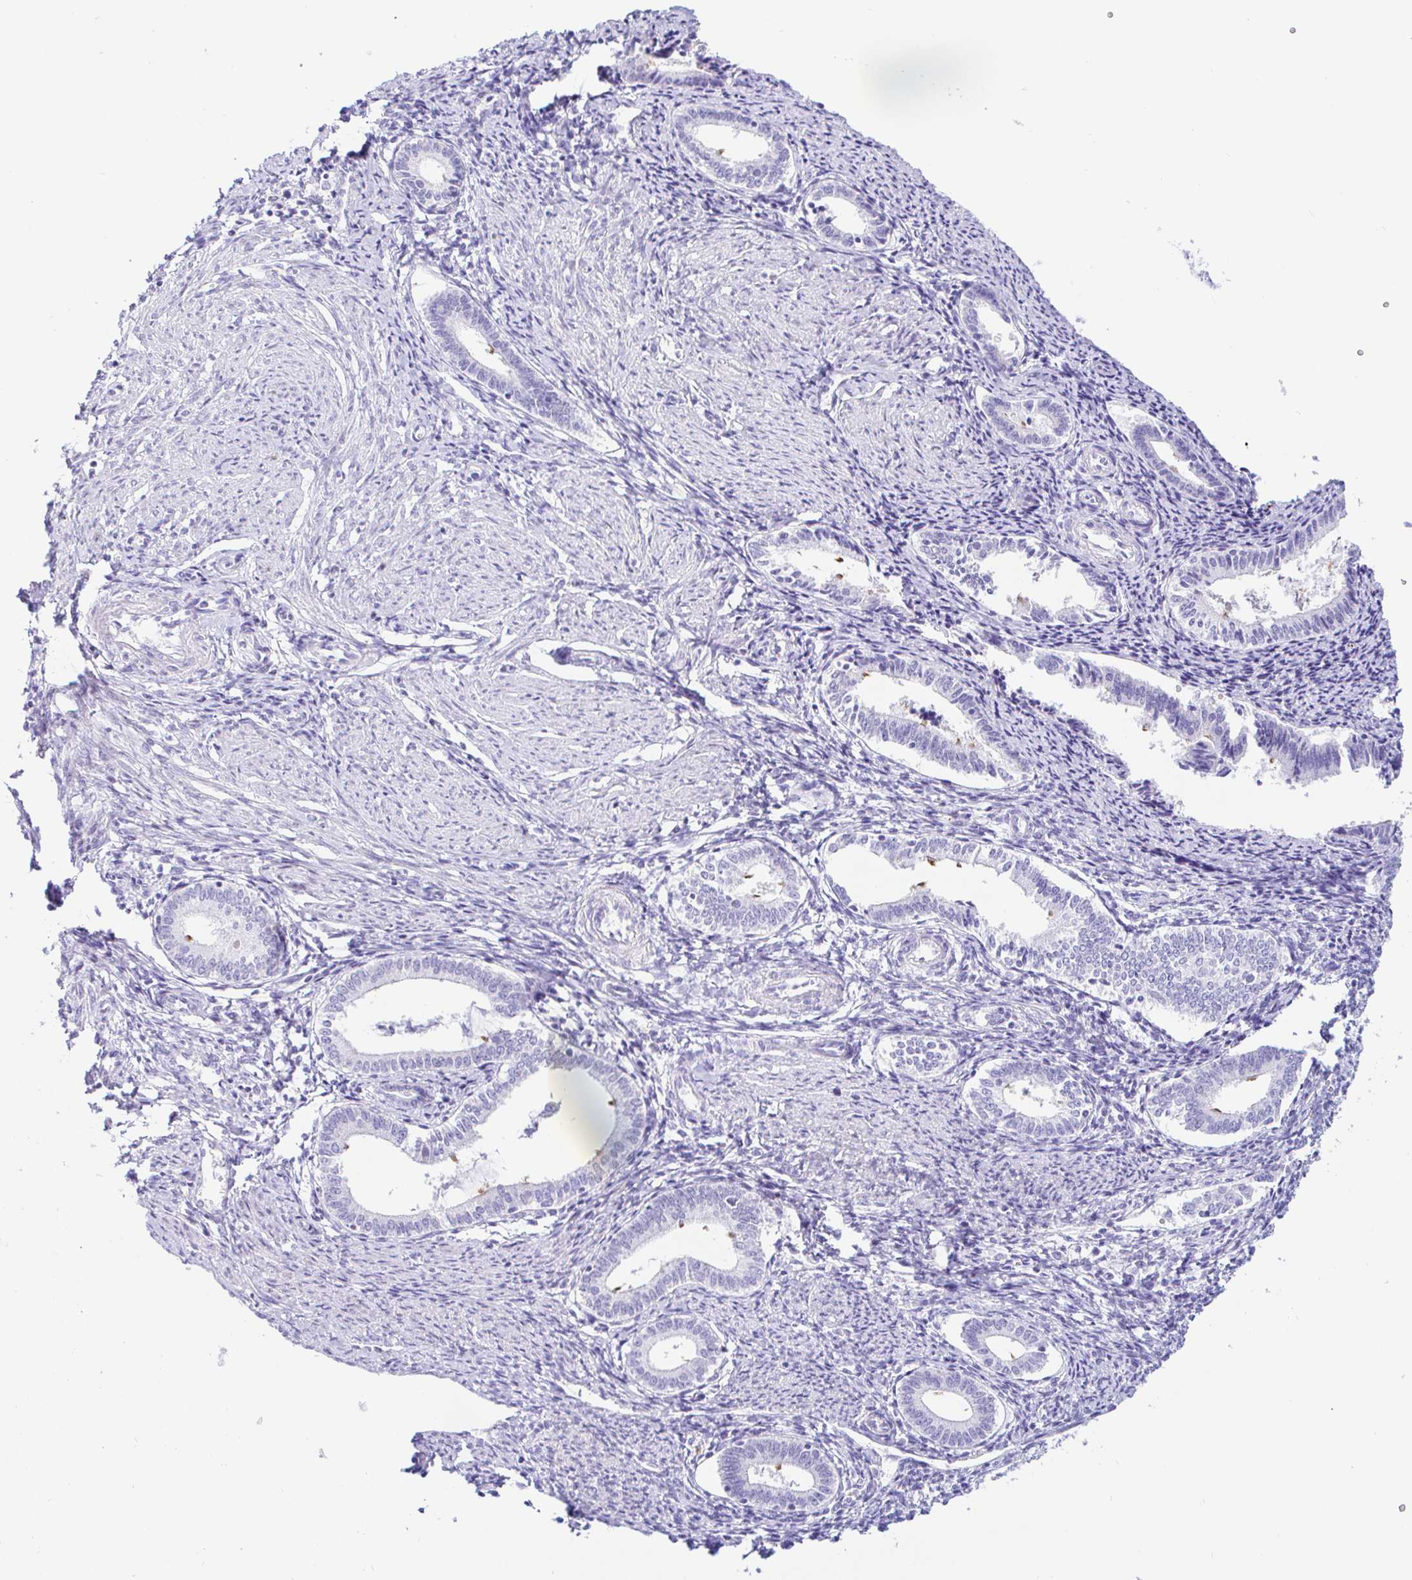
{"staining": {"intensity": "negative", "quantity": "none", "location": "none"}, "tissue": "endometrium", "cell_type": "Cells in endometrial stroma", "image_type": "normal", "snomed": [{"axis": "morphology", "description": "Normal tissue, NOS"}, {"axis": "topography", "description": "Endometrium"}], "caption": "The image displays no significant expression in cells in endometrial stroma of endometrium. (Stains: DAB (3,3'-diaminobenzidine) immunohistochemistry (IHC) with hematoxylin counter stain, Microscopy: brightfield microscopy at high magnification).", "gene": "PINLYP", "patient": {"sex": "female", "age": 41}}